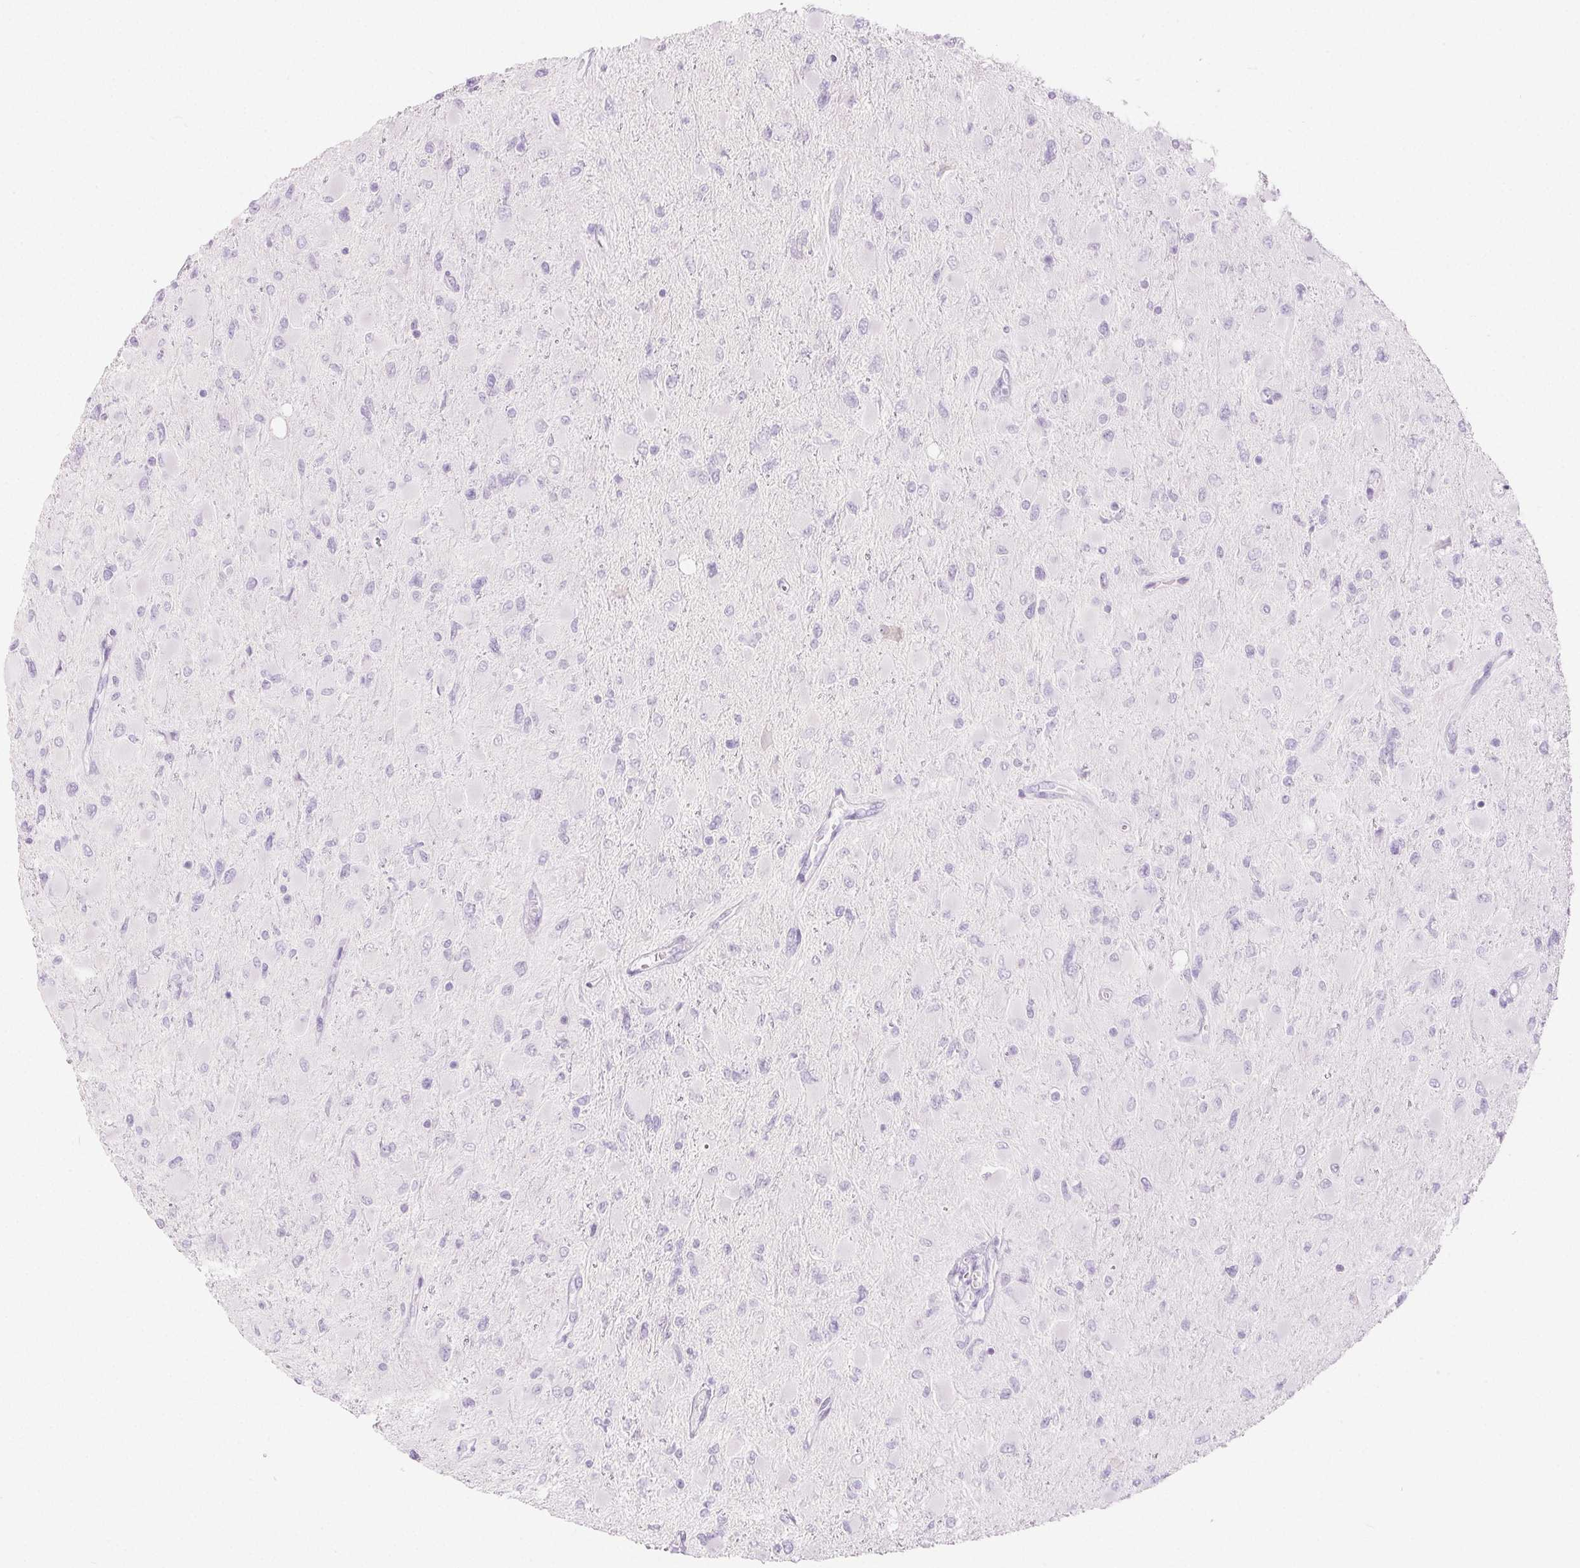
{"staining": {"intensity": "negative", "quantity": "none", "location": "none"}, "tissue": "glioma", "cell_type": "Tumor cells", "image_type": "cancer", "snomed": [{"axis": "morphology", "description": "Glioma, malignant, High grade"}, {"axis": "topography", "description": "Cerebral cortex"}], "caption": "This photomicrograph is of malignant high-grade glioma stained with immunohistochemistry (IHC) to label a protein in brown with the nuclei are counter-stained blue. There is no positivity in tumor cells. (Brightfield microscopy of DAB (3,3'-diaminobenzidine) IHC at high magnification).", "gene": "SPRR3", "patient": {"sex": "female", "age": 36}}